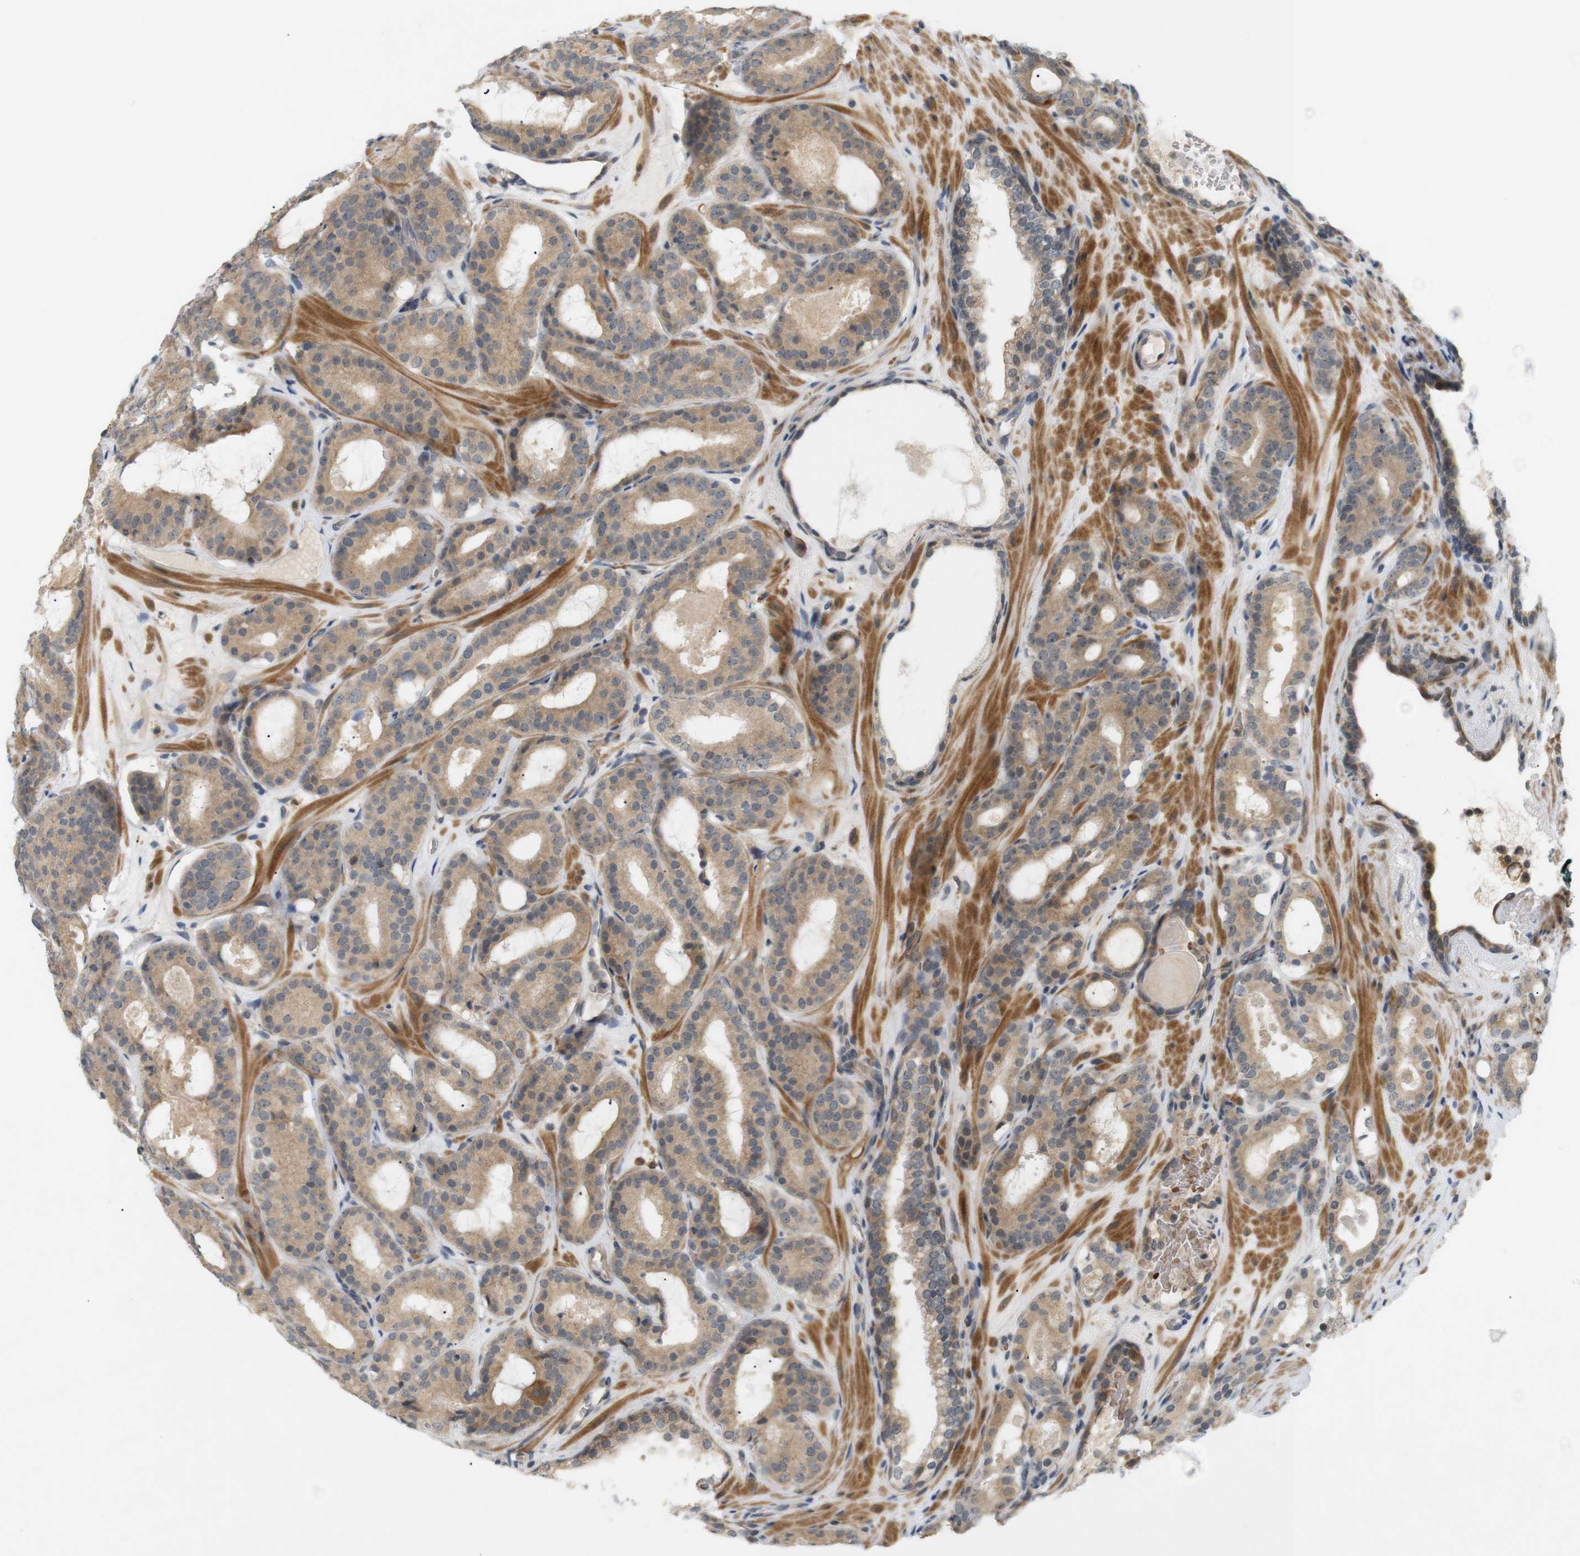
{"staining": {"intensity": "weak", "quantity": ">75%", "location": "cytoplasmic/membranous"}, "tissue": "prostate cancer", "cell_type": "Tumor cells", "image_type": "cancer", "snomed": [{"axis": "morphology", "description": "Adenocarcinoma, High grade"}, {"axis": "topography", "description": "Prostate"}], "caption": "Protein expression by IHC demonstrates weak cytoplasmic/membranous staining in approximately >75% of tumor cells in prostate high-grade adenocarcinoma.", "gene": "SOCS6", "patient": {"sex": "male", "age": 60}}